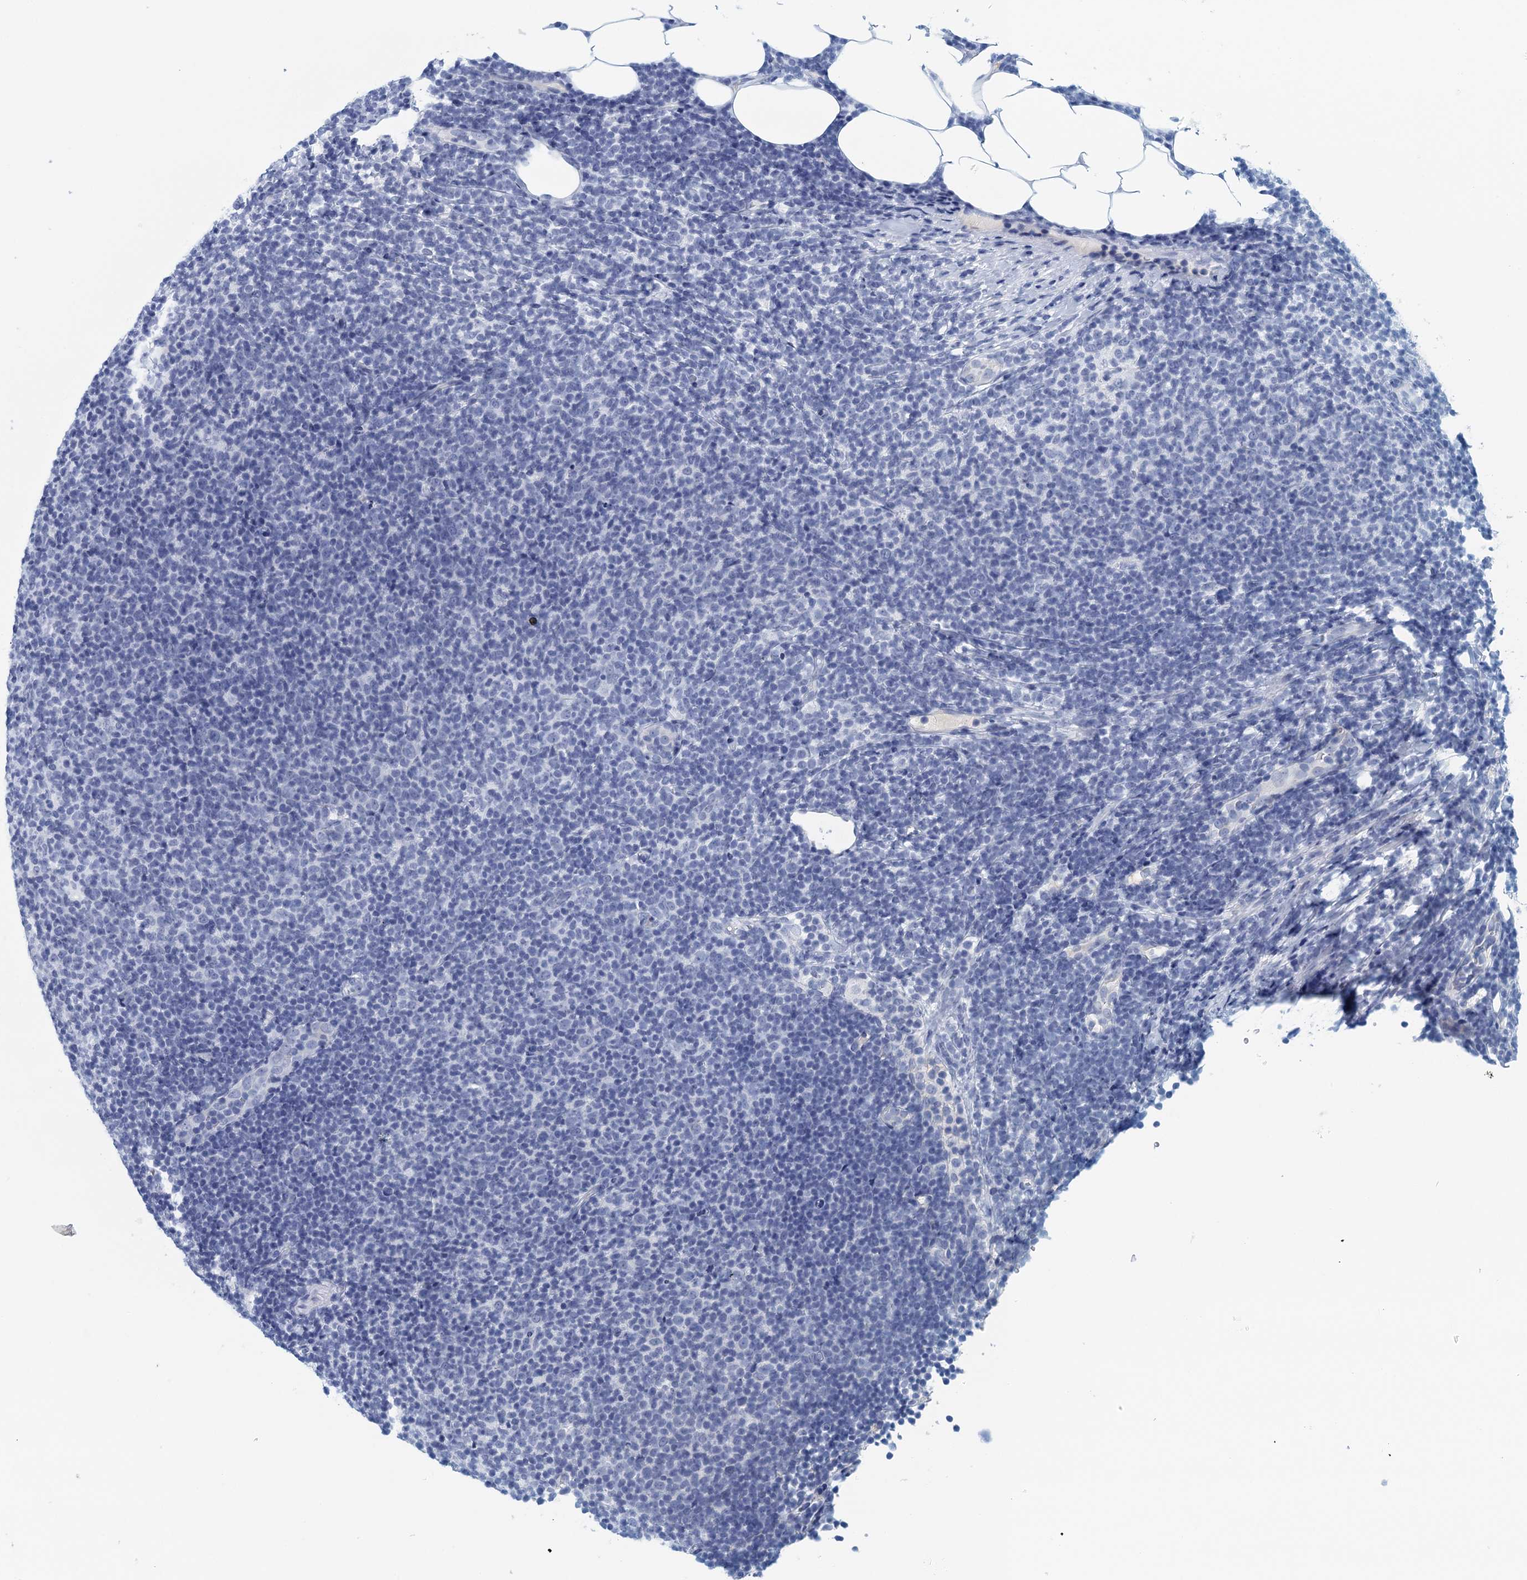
{"staining": {"intensity": "negative", "quantity": "none", "location": "none"}, "tissue": "lymphoma", "cell_type": "Tumor cells", "image_type": "cancer", "snomed": [{"axis": "morphology", "description": "Malignant lymphoma, non-Hodgkin's type, Low grade"}, {"axis": "topography", "description": "Lymph node"}], "caption": "Immunohistochemical staining of human malignant lymphoma, non-Hodgkin's type (low-grade) displays no significant expression in tumor cells.", "gene": "CYP51A1", "patient": {"sex": "male", "age": 66}}